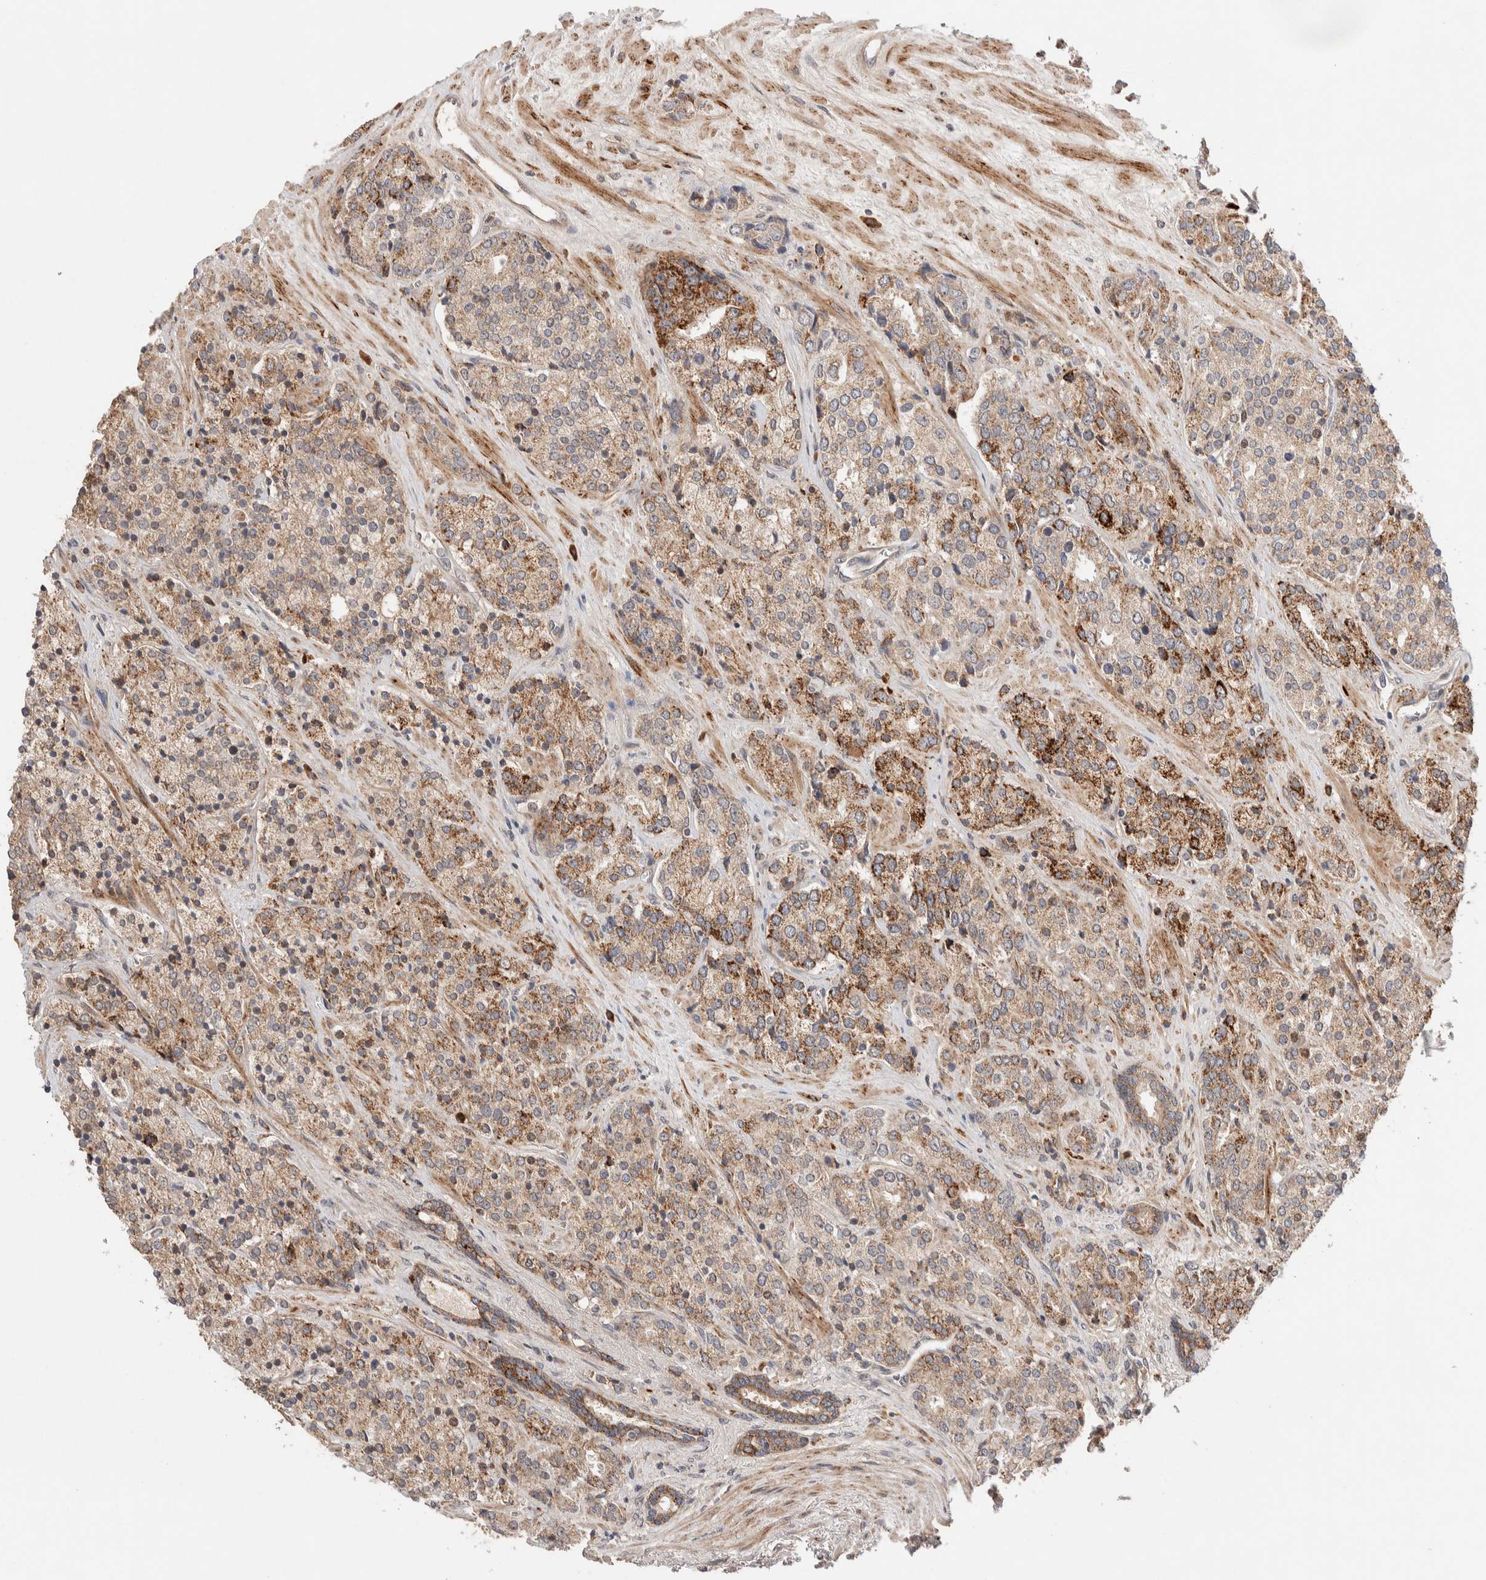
{"staining": {"intensity": "moderate", "quantity": ">75%", "location": "cytoplasmic/membranous"}, "tissue": "prostate cancer", "cell_type": "Tumor cells", "image_type": "cancer", "snomed": [{"axis": "morphology", "description": "Adenocarcinoma, High grade"}, {"axis": "topography", "description": "Prostate"}], "caption": "Tumor cells reveal medium levels of moderate cytoplasmic/membranous staining in about >75% of cells in prostate cancer.", "gene": "CASK", "patient": {"sex": "male", "age": 71}}